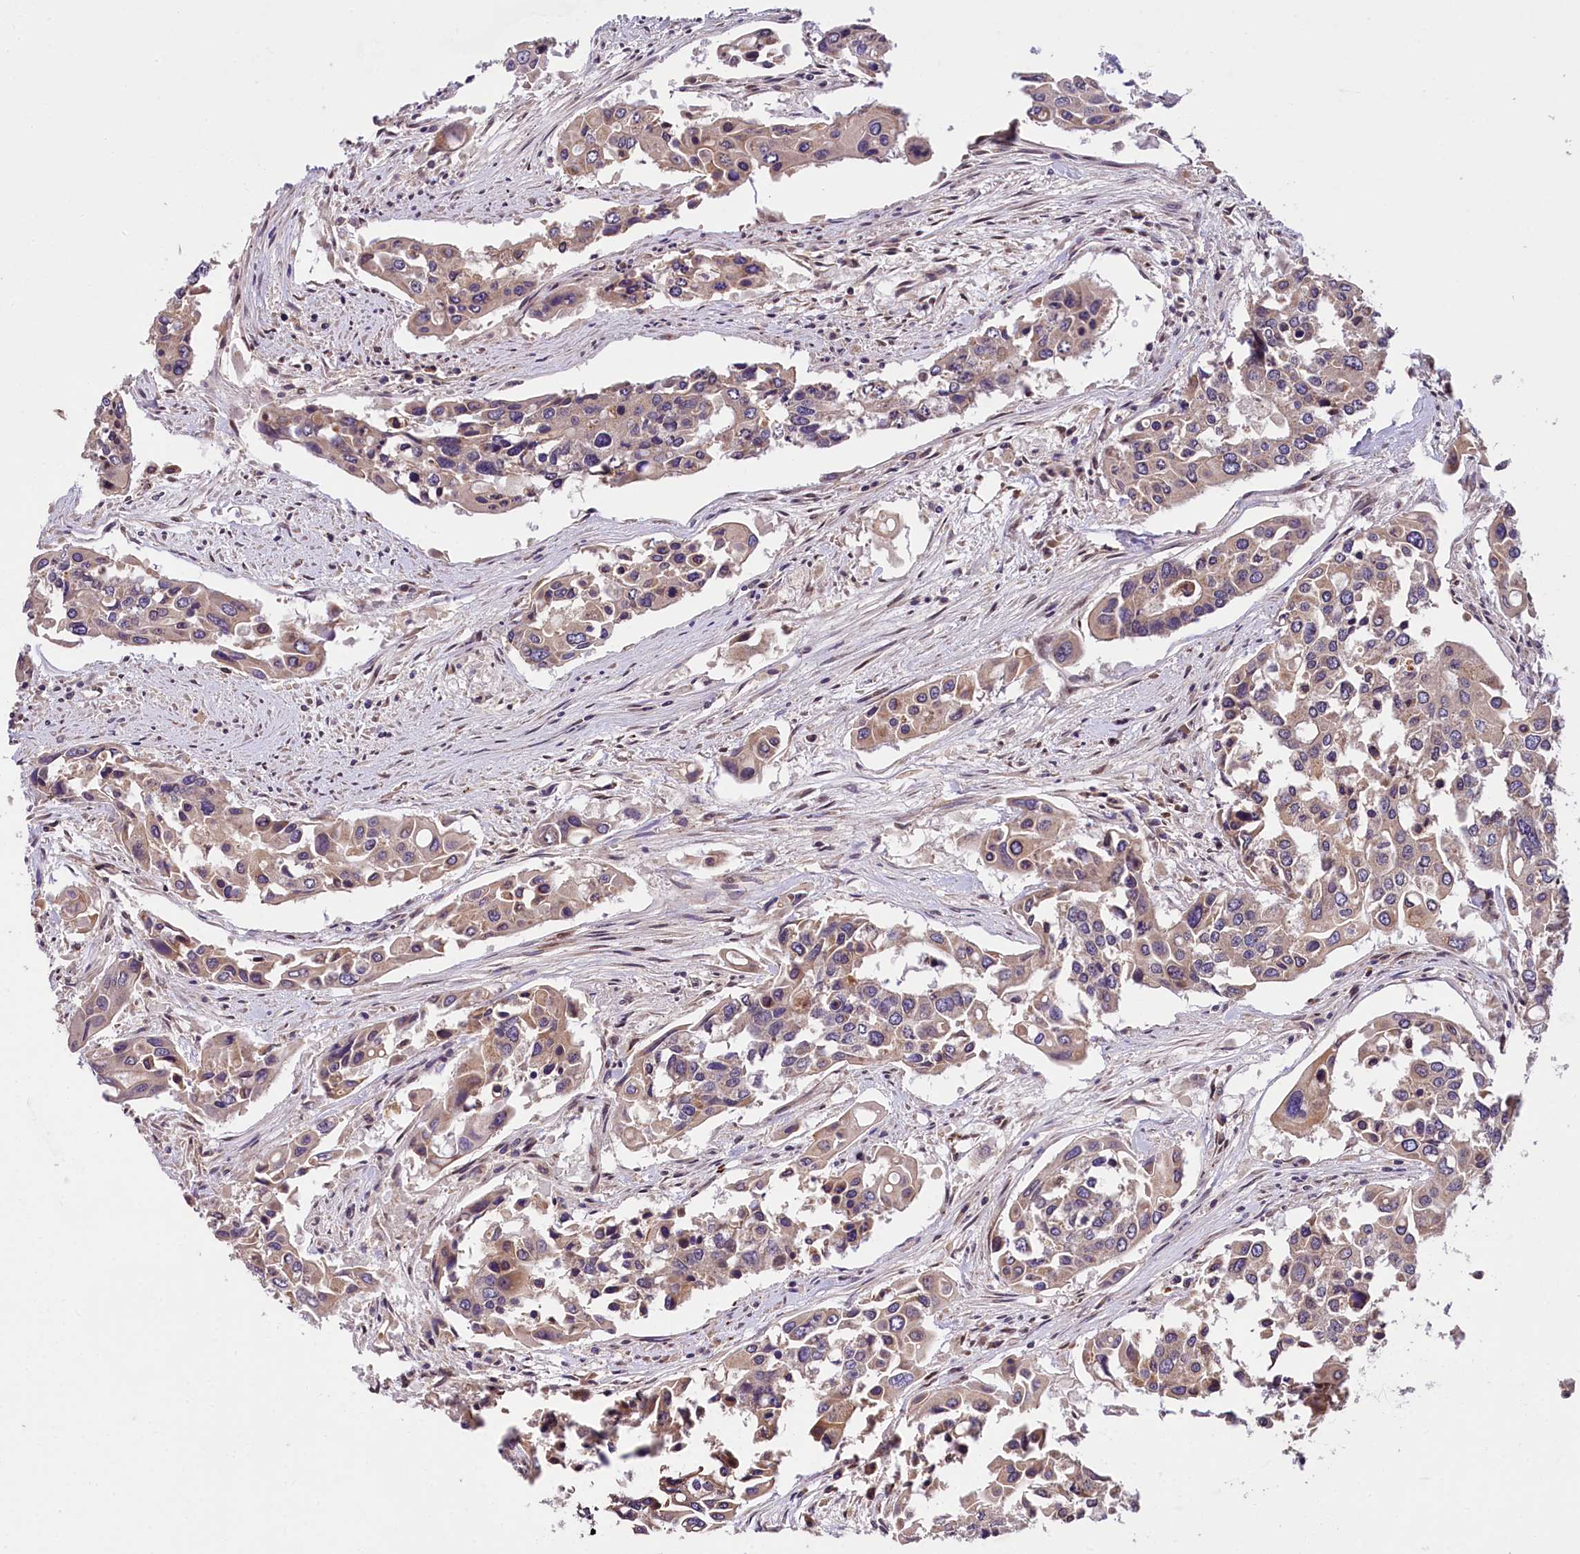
{"staining": {"intensity": "moderate", "quantity": ">75%", "location": "cytoplasmic/membranous"}, "tissue": "colorectal cancer", "cell_type": "Tumor cells", "image_type": "cancer", "snomed": [{"axis": "morphology", "description": "Adenocarcinoma, NOS"}, {"axis": "topography", "description": "Colon"}], "caption": "There is medium levels of moderate cytoplasmic/membranous staining in tumor cells of adenocarcinoma (colorectal), as demonstrated by immunohistochemical staining (brown color).", "gene": "SUPV3L1", "patient": {"sex": "male", "age": 77}}